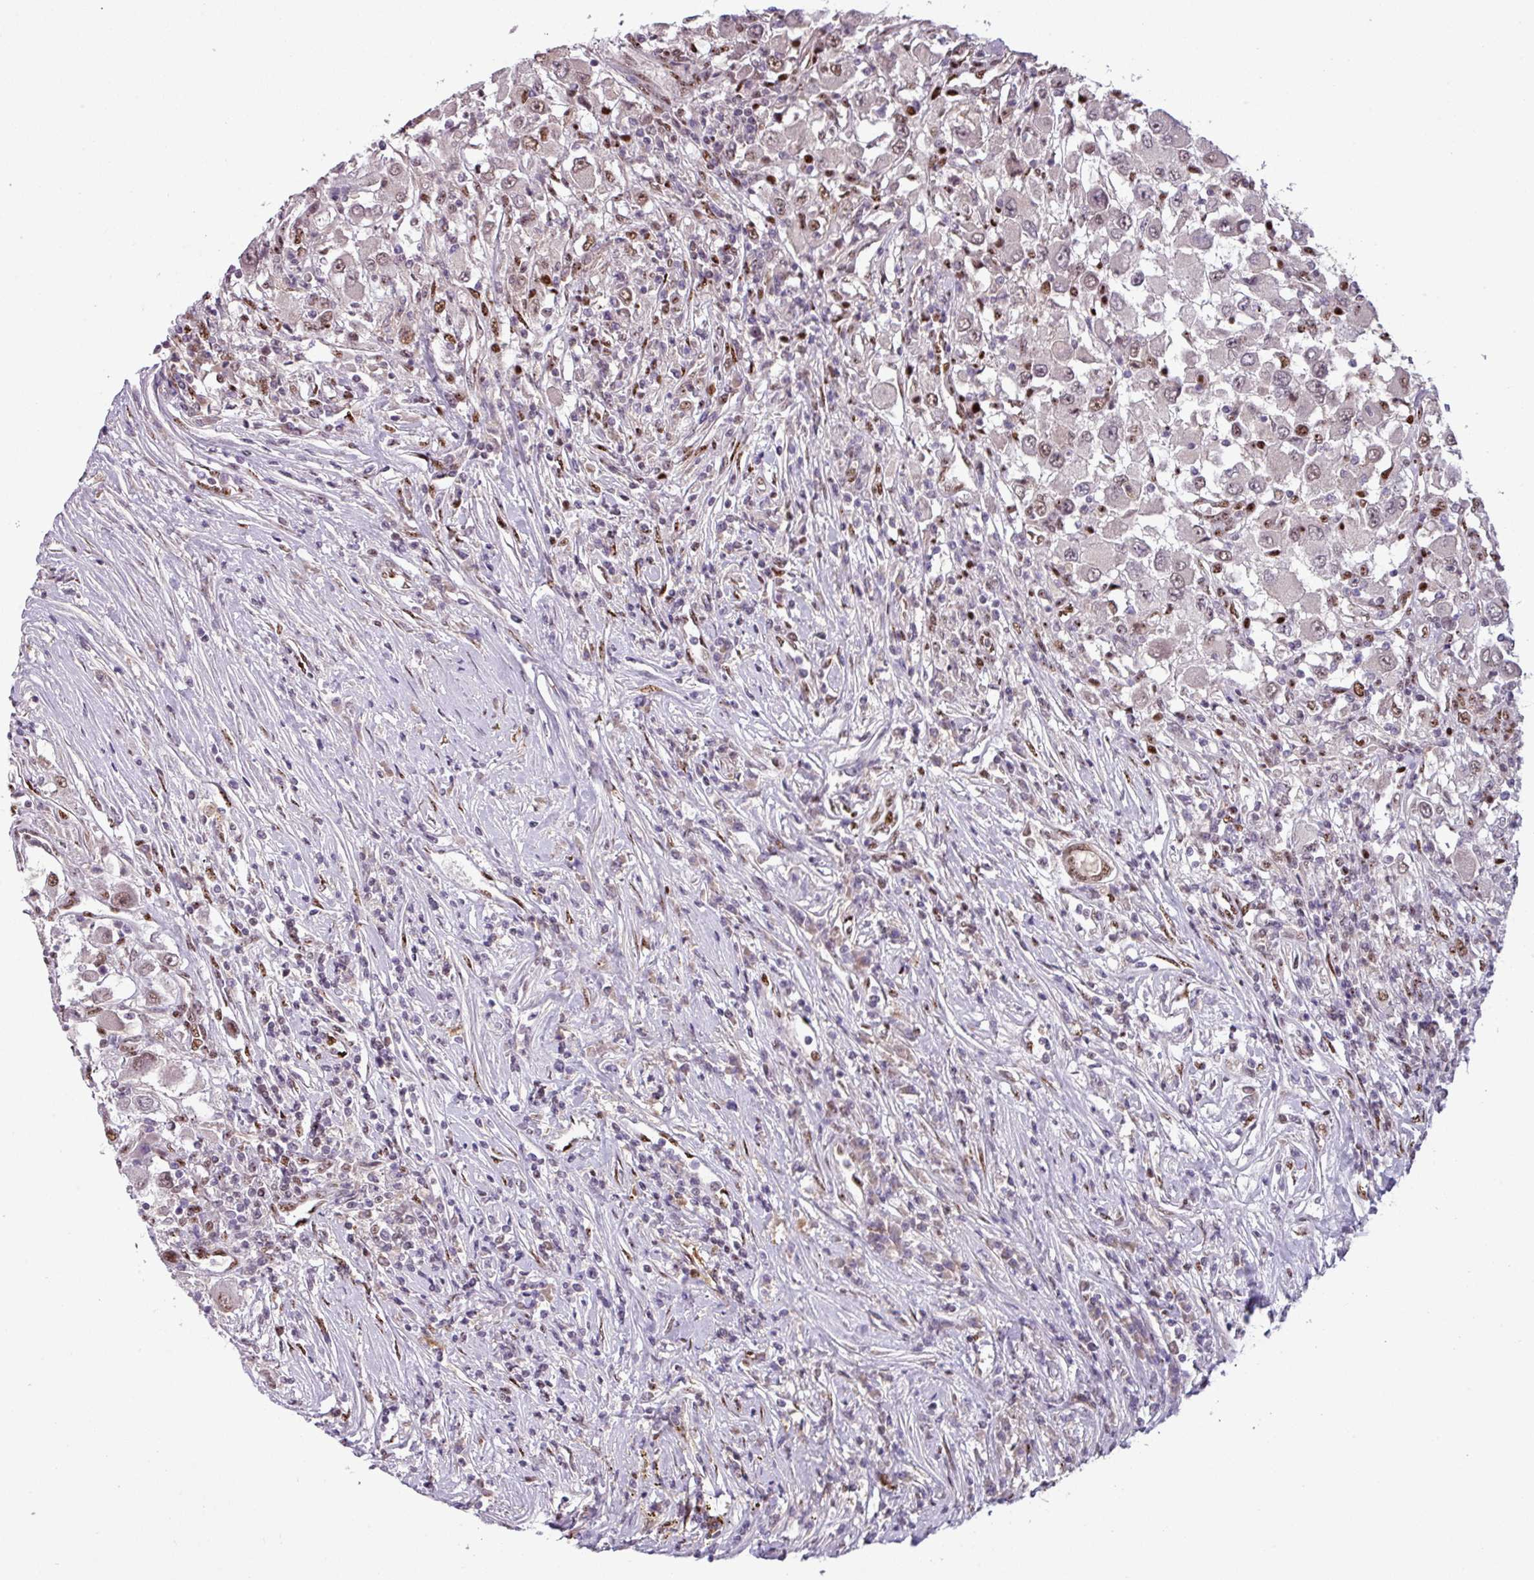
{"staining": {"intensity": "moderate", "quantity": "25%-75%", "location": "nuclear"}, "tissue": "renal cancer", "cell_type": "Tumor cells", "image_type": "cancer", "snomed": [{"axis": "morphology", "description": "Adenocarcinoma, NOS"}, {"axis": "topography", "description": "Kidney"}], "caption": "A brown stain shows moderate nuclear positivity of a protein in renal adenocarcinoma tumor cells. (Brightfield microscopy of DAB IHC at high magnification).", "gene": "IRF2BPL", "patient": {"sex": "female", "age": 67}}